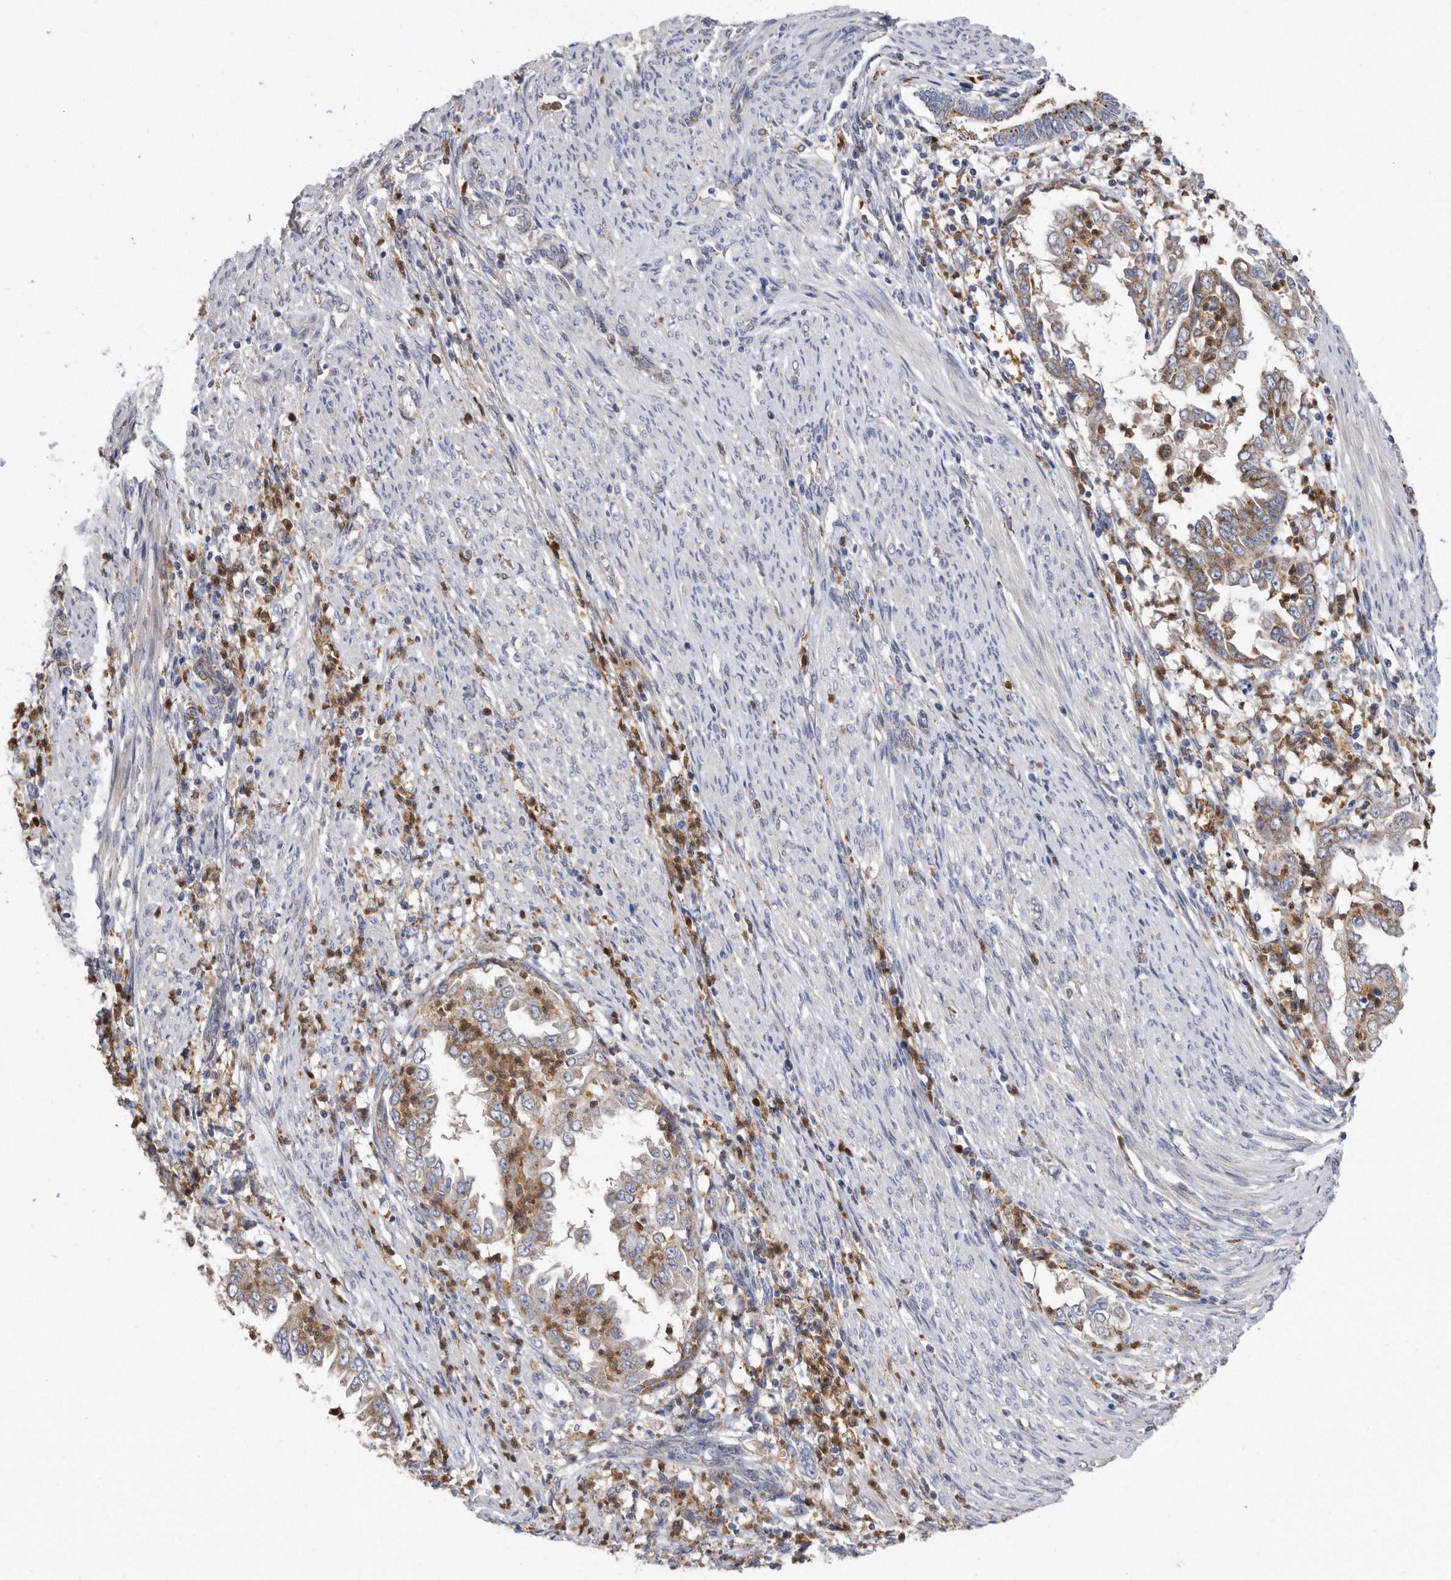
{"staining": {"intensity": "moderate", "quantity": ">75%", "location": "cytoplasmic/membranous"}, "tissue": "endometrial cancer", "cell_type": "Tumor cells", "image_type": "cancer", "snomed": [{"axis": "morphology", "description": "Adenocarcinoma, NOS"}, {"axis": "topography", "description": "Endometrium"}], "caption": "Immunohistochemical staining of human endometrial cancer exhibits moderate cytoplasmic/membranous protein expression in approximately >75% of tumor cells.", "gene": "CRISPLD2", "patient": {"sex": "female", "age": 85}}